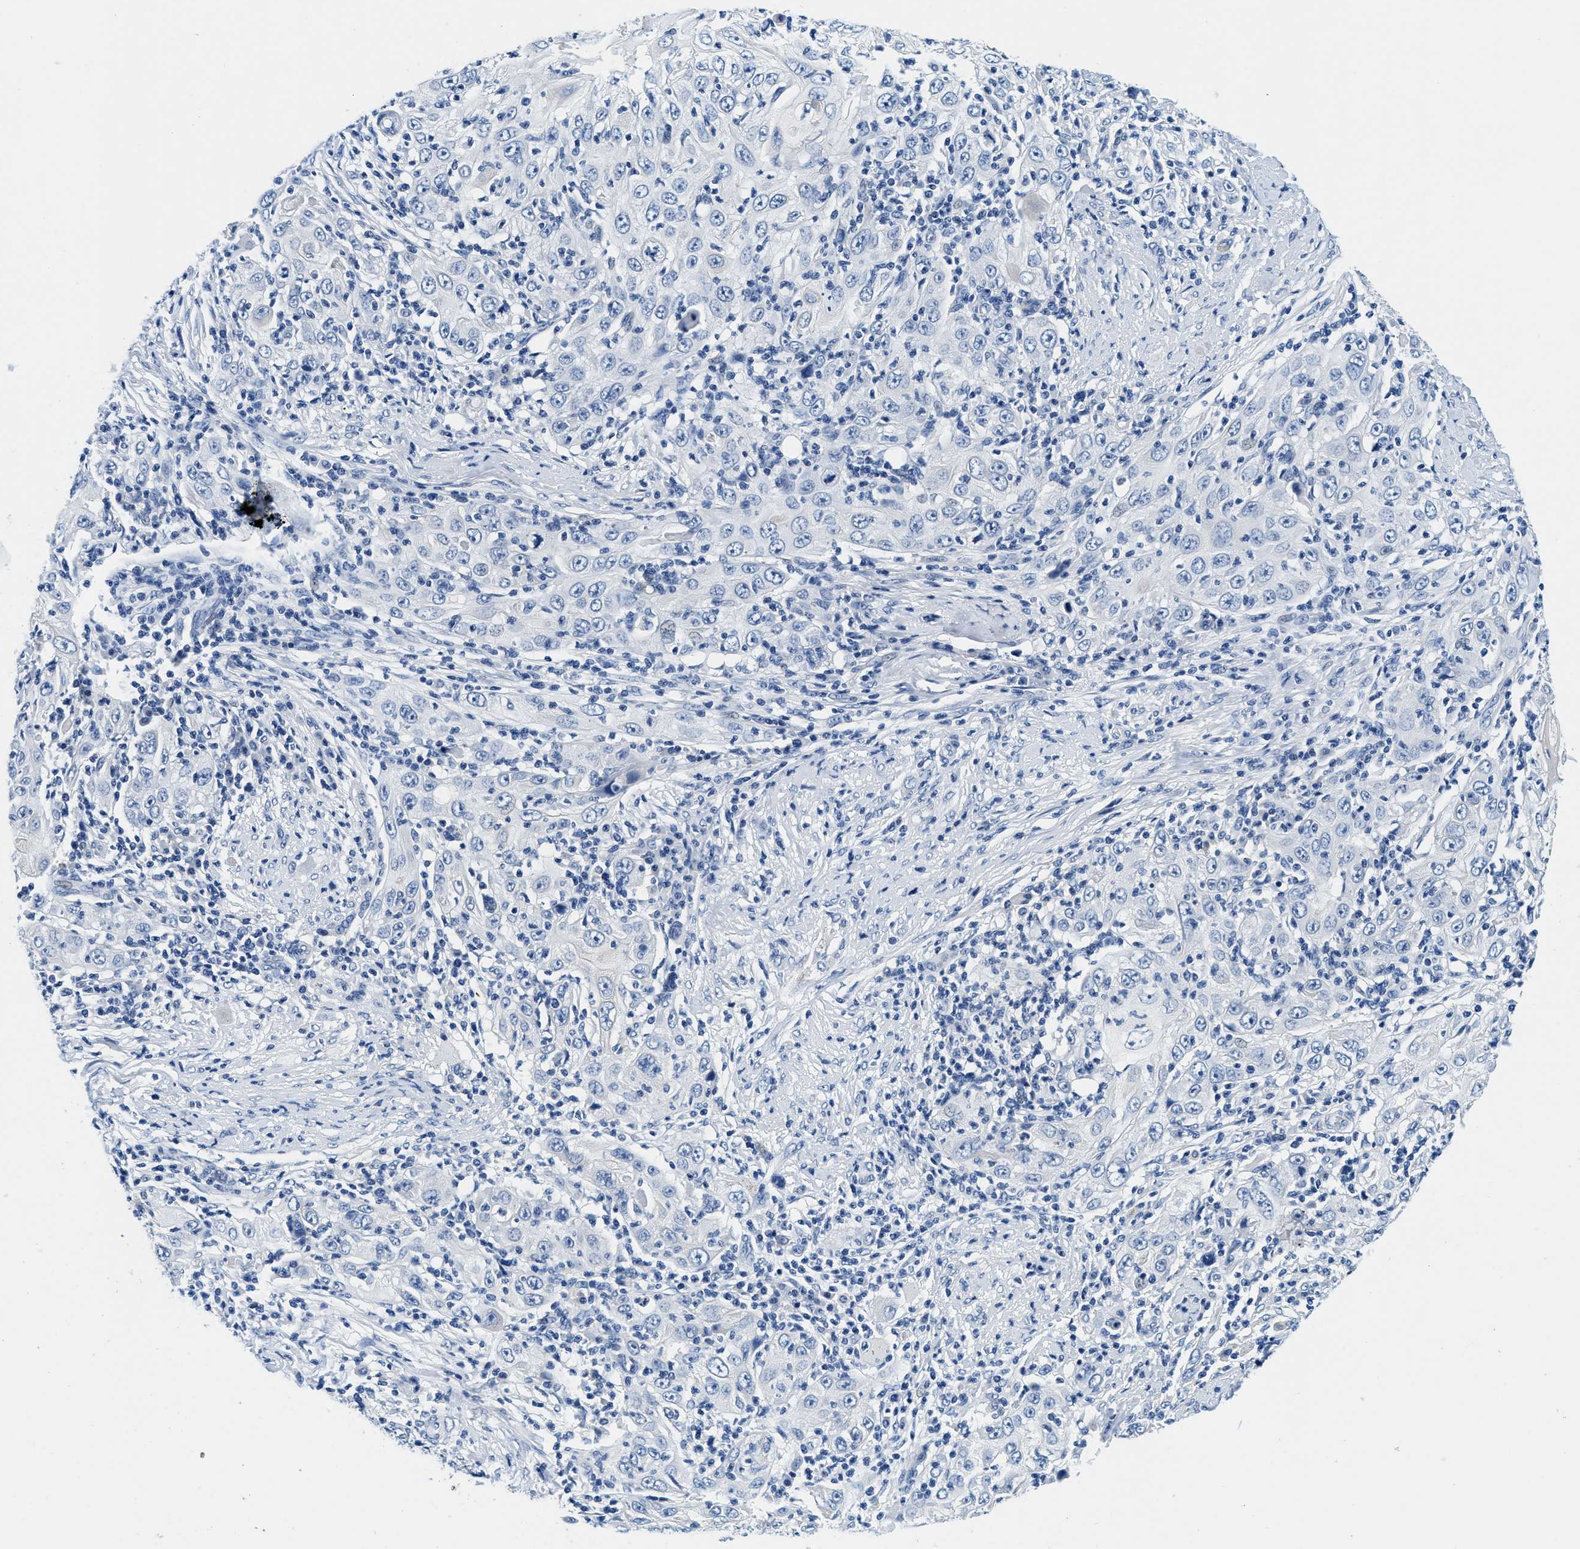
{"staining": {"intensity": "negative", "quantity": "none", "location": "none"}, "tissue": "skin cancer", "cell_type": "Tumor cells", "image_type": "cancer", "snomed": [{"axis": "morphology", "description": "Squamous cell carcinoma, NOS"}, {"axis": "topography", "description": "Skin"}], "caption": "IHC of skin squamous cell carcinoma shows no positivity in tumor cells.", "gene": "GSTM3", "patient": {"sex": "female", "age": 88}}